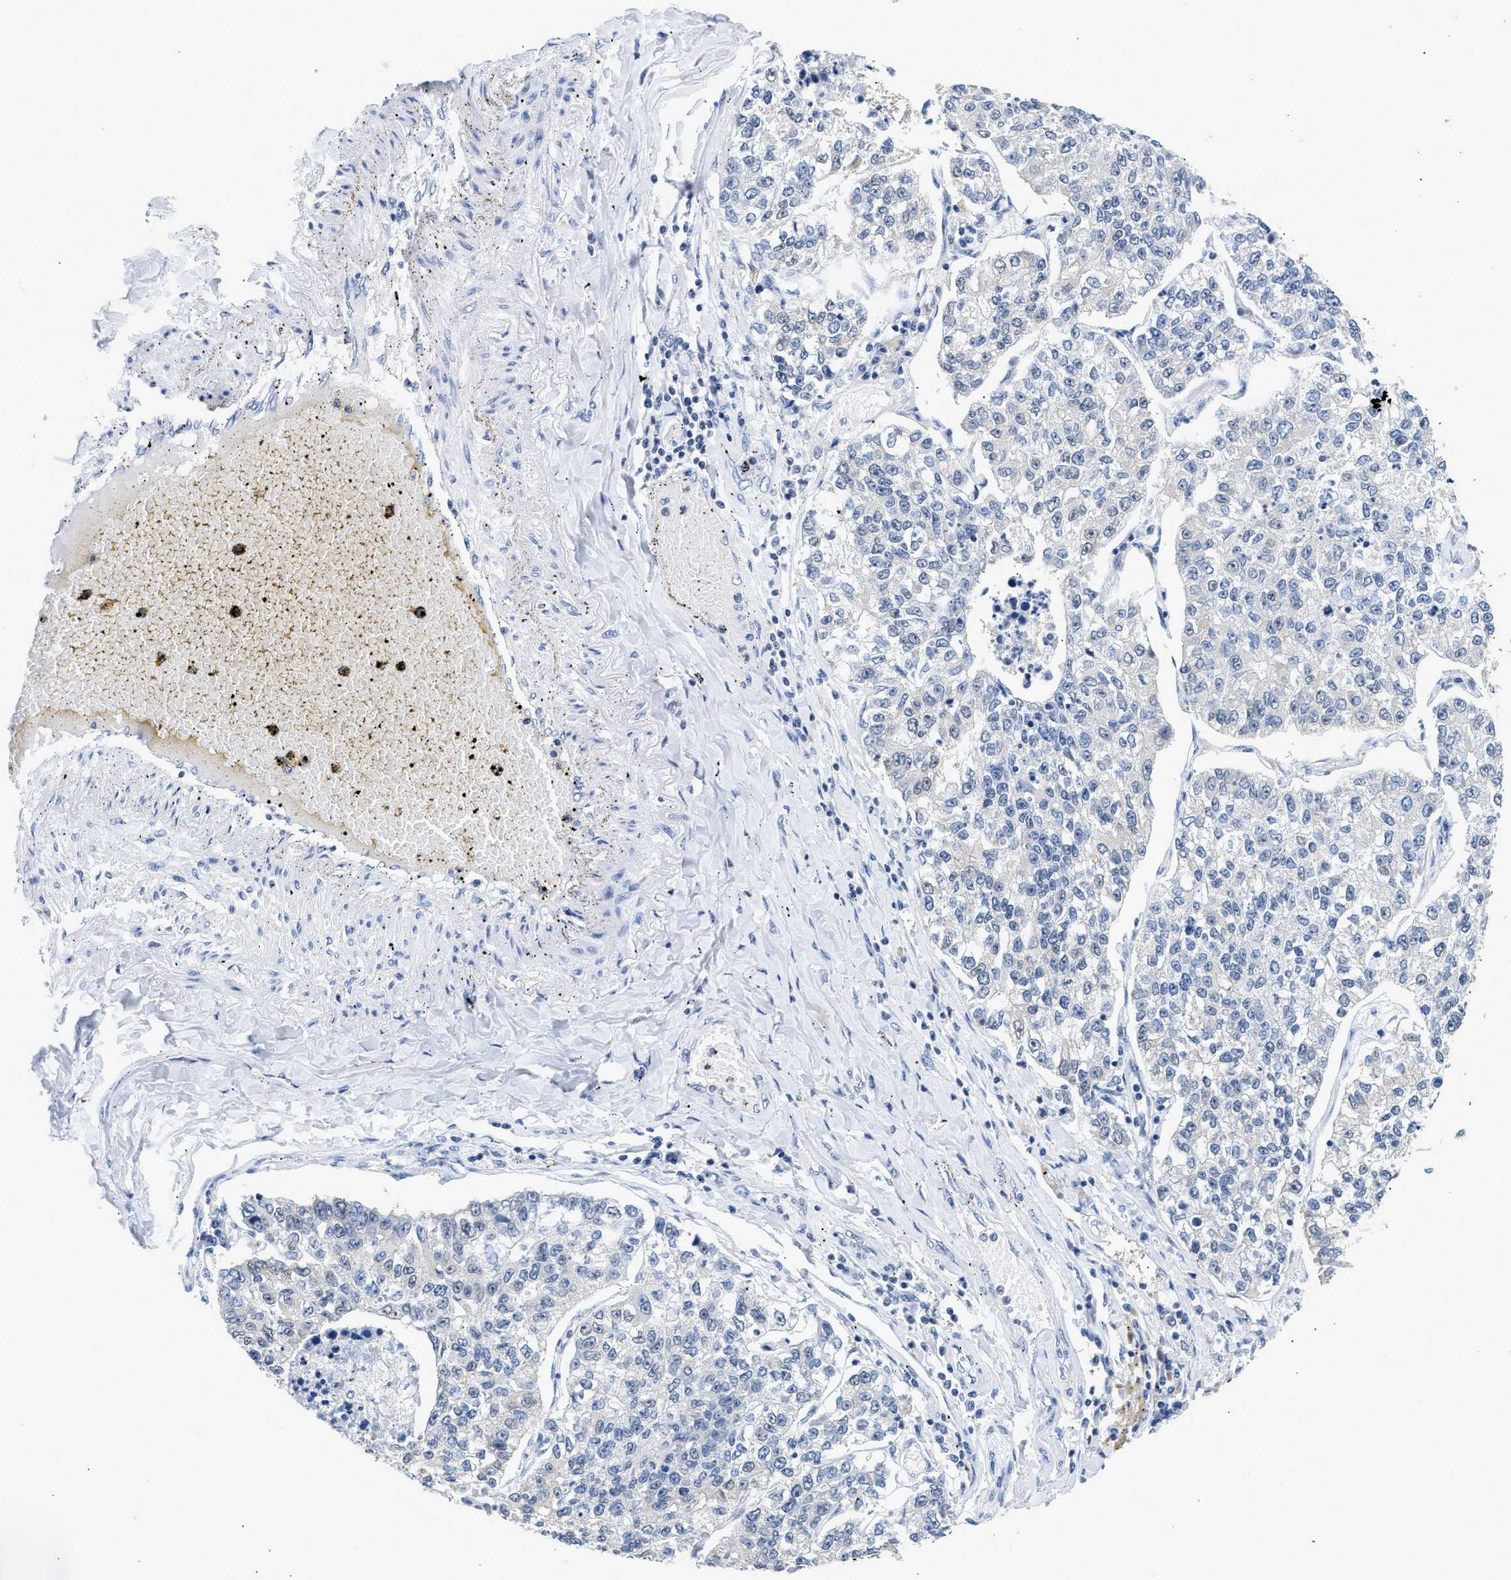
{"staining": {"intensity": "negative", "quantity": "none", "location": "none"}, "tissue": "lung cancer", "cell_type": "Tumor cells", "image_type": "cancer", "snomed": [{"axis": "morphology", "description": "Adenocarcinoma, NOS"}, {"axis": "topography", "description": "Lung"}], "caption": "Human adenocarcinoma (lung) stained for a protein using immunohistochemistry (IHC) exhibits no expression in tumor cells.", "gene": "PPM1L", "patient": {"sex": "male", "age": 49}}